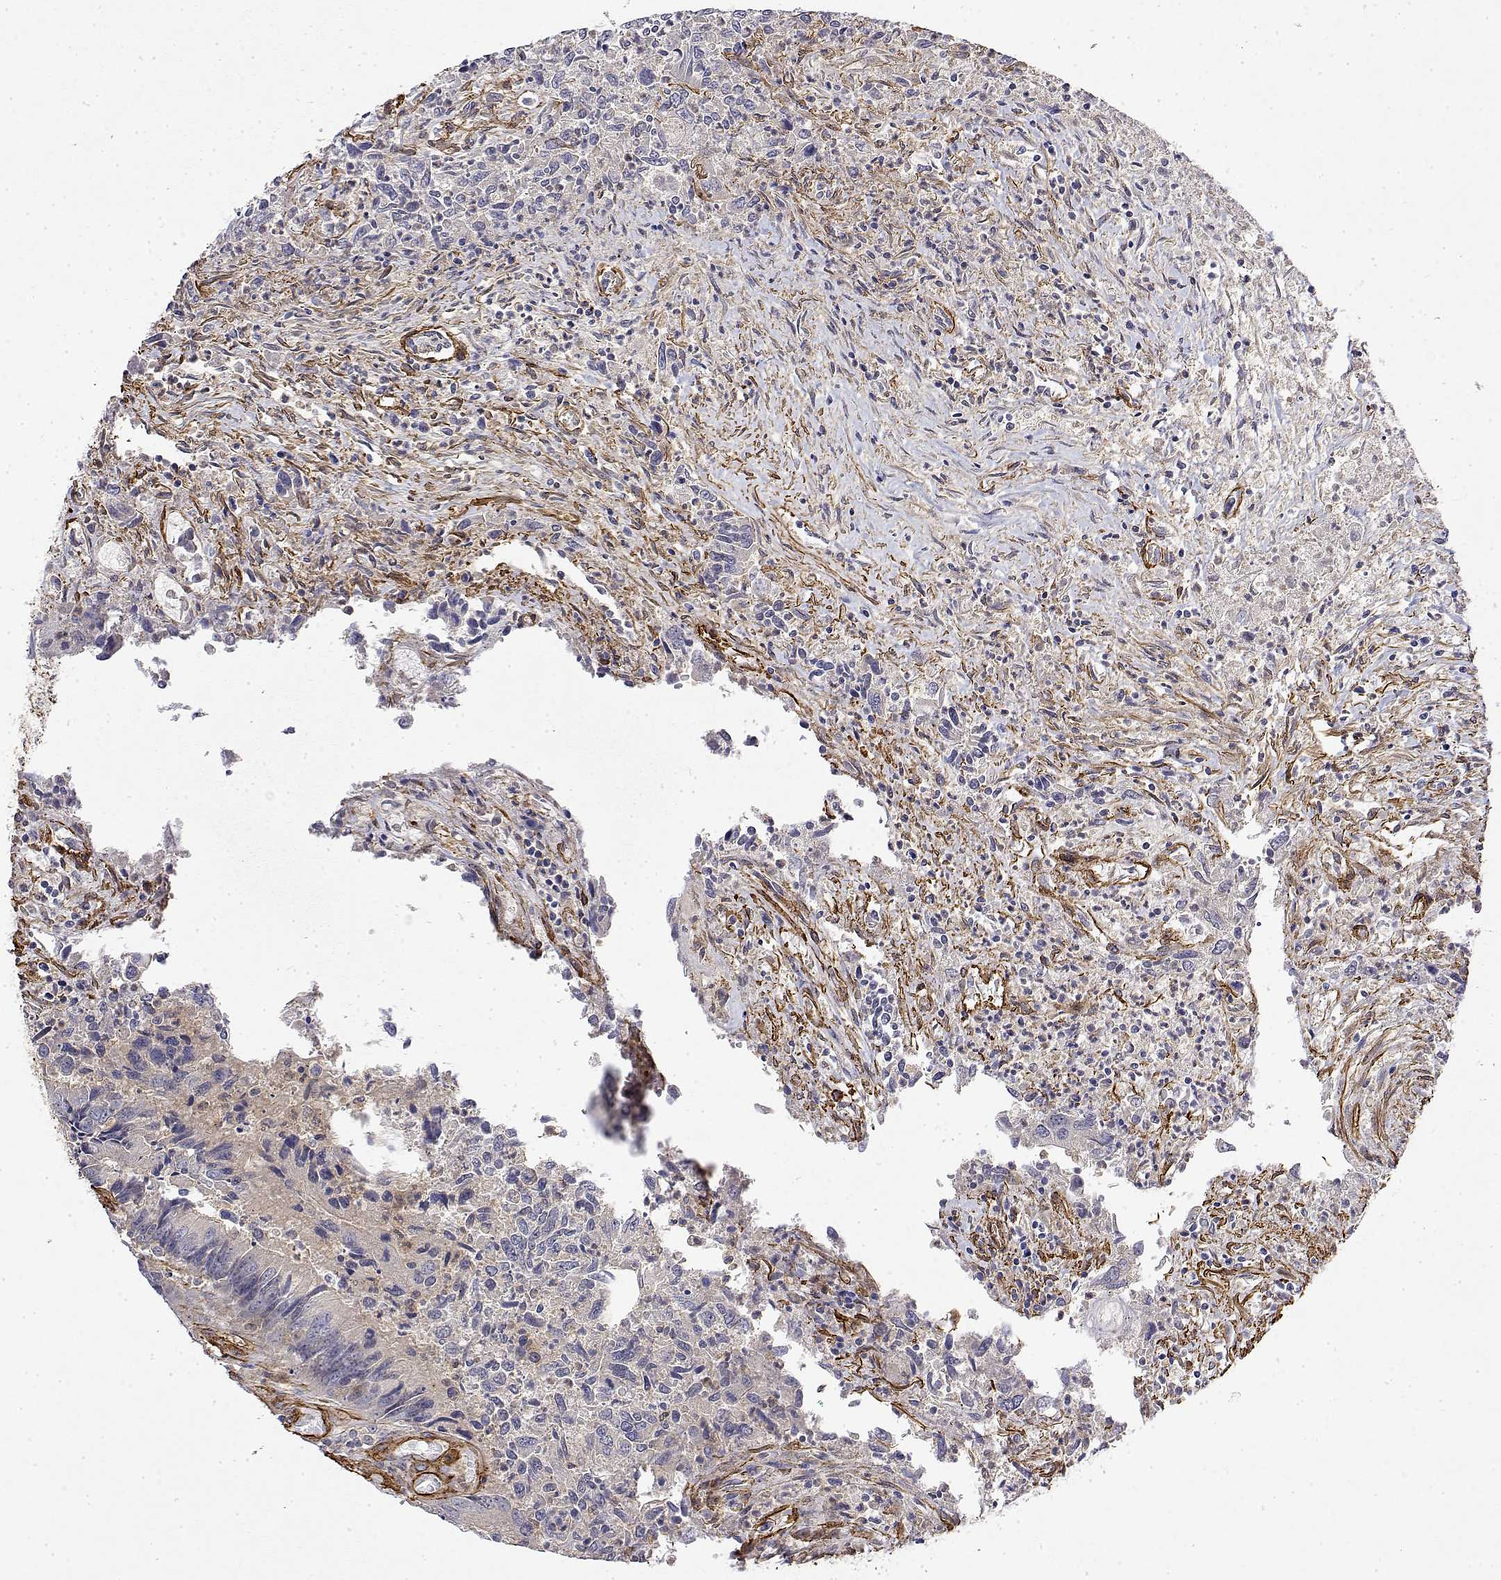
{"staining": {"intensity": "negative", "quantity": "none", "location": "none"}, "tissue": "colorectal cancer", "cell_type": "Tumor cells", "image_type": "cancer", "snomed": [{"axis": "morphology", "description": "Adenocarcinoma, NOS"}, {"axis": "topography", "description": "Colon"}], "caption": "Histopathology image shows no significant protein staining in tumor cells of colorectal adenocarcinoma. (Stains: DAB IHC with hematoxylin counter stain, Microscopy: brightfield microscopy at high magnification).", "gene": "SOWAHD", "patient": {"sex": "female", "age": 67}}